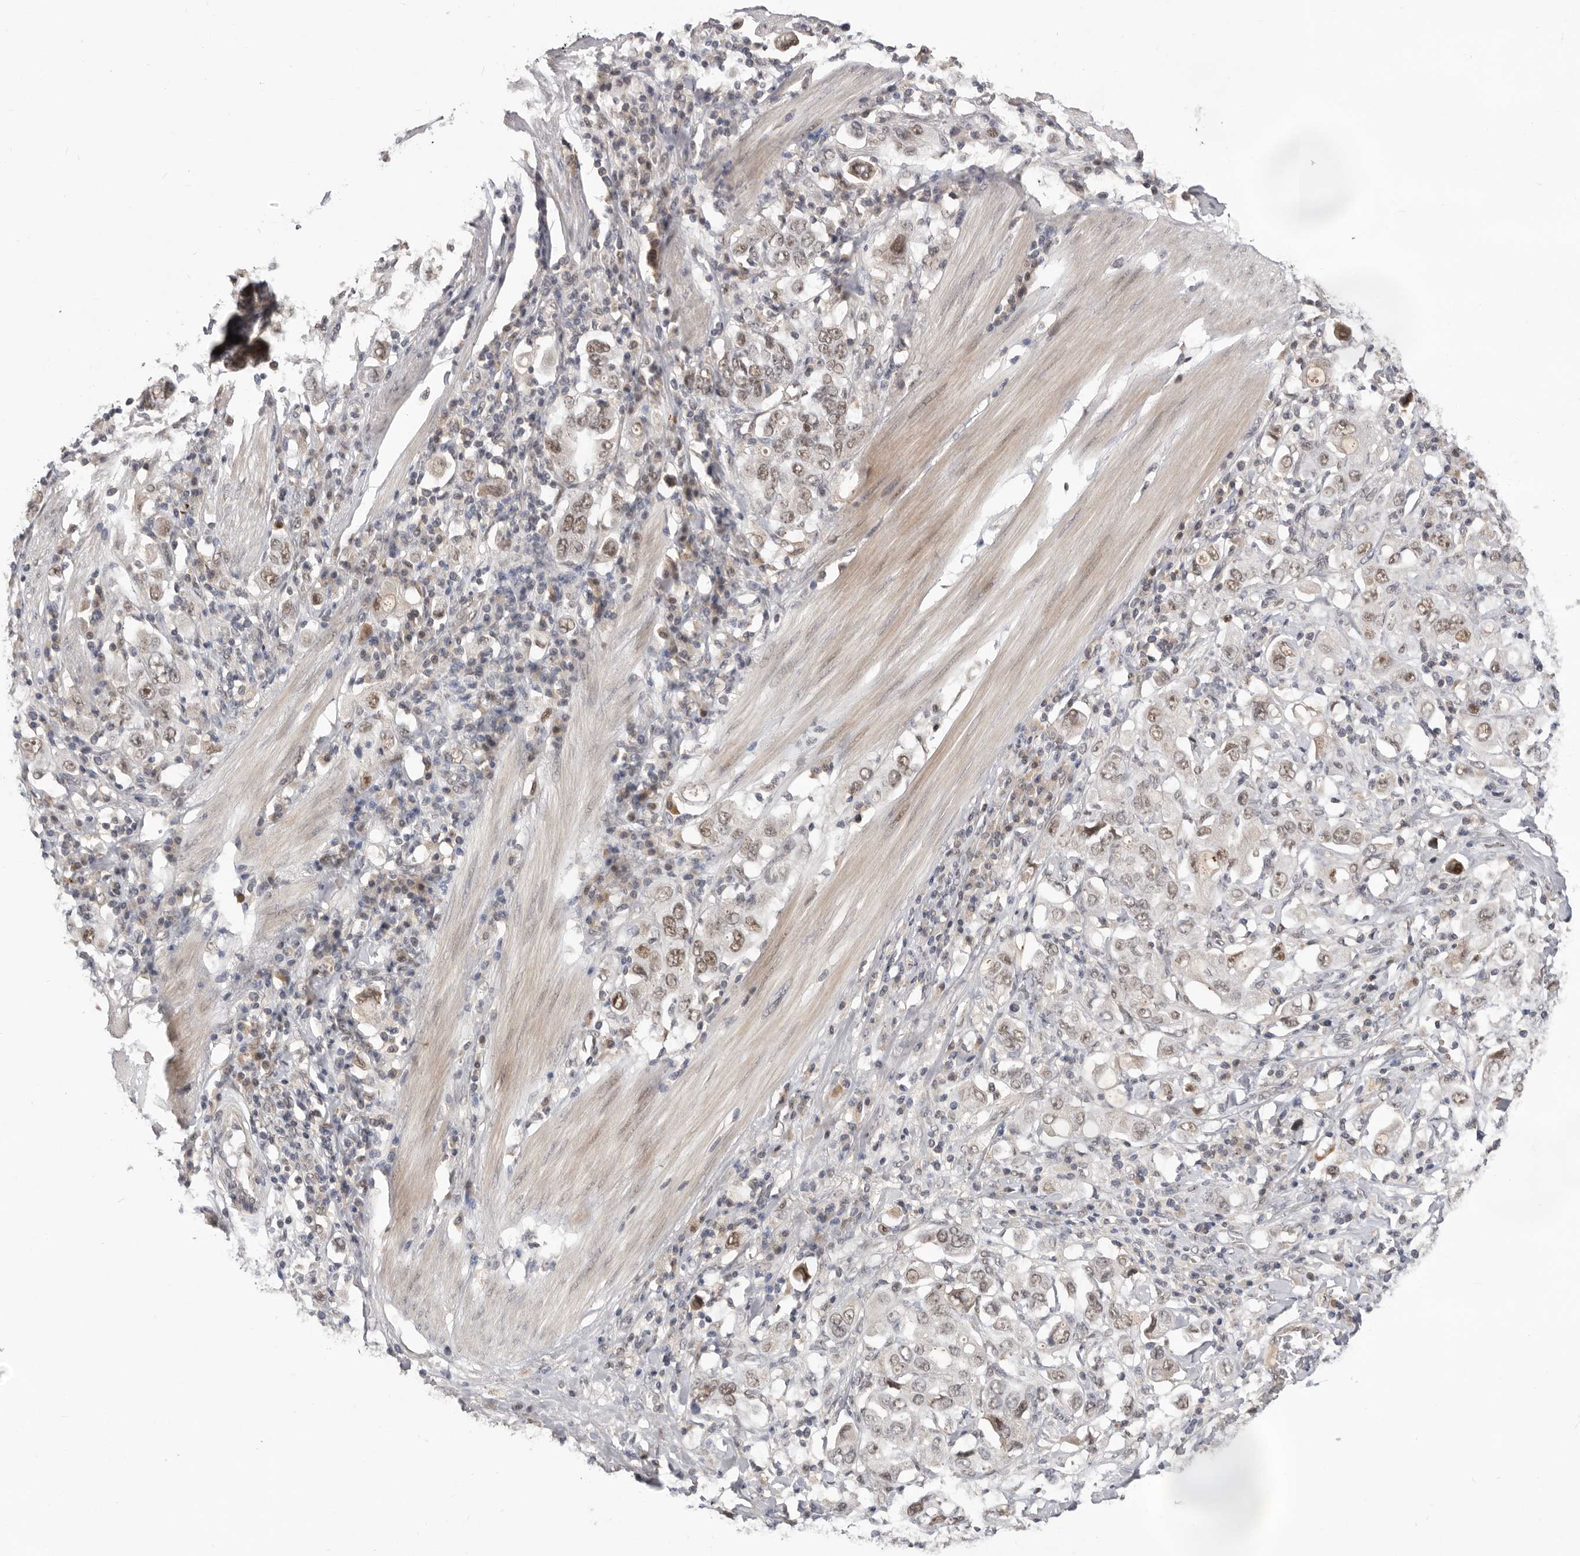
{"staining": {"intensity": "weak", "quantity": ">75%", "location": "nuclear"}, "tissue": "stomach cancer", "cell_type": "Tumor cells", "image_type": "cancer", "snomed": [{"axis": "morphology", "description": "Adenocarcinoma, NOS"}, {"axis": "topography", "description": "Stomach, upper"}], "caption": "IHC (DAB) staining of human stomach cancer shows weak nuclear protein positivity in approximately >75% of tumor cells. (DAB = brown stain, brightfield microscopy at high magnification).", "gene": "BRCA2", "patient": {"sex": "male", "age": 62}}